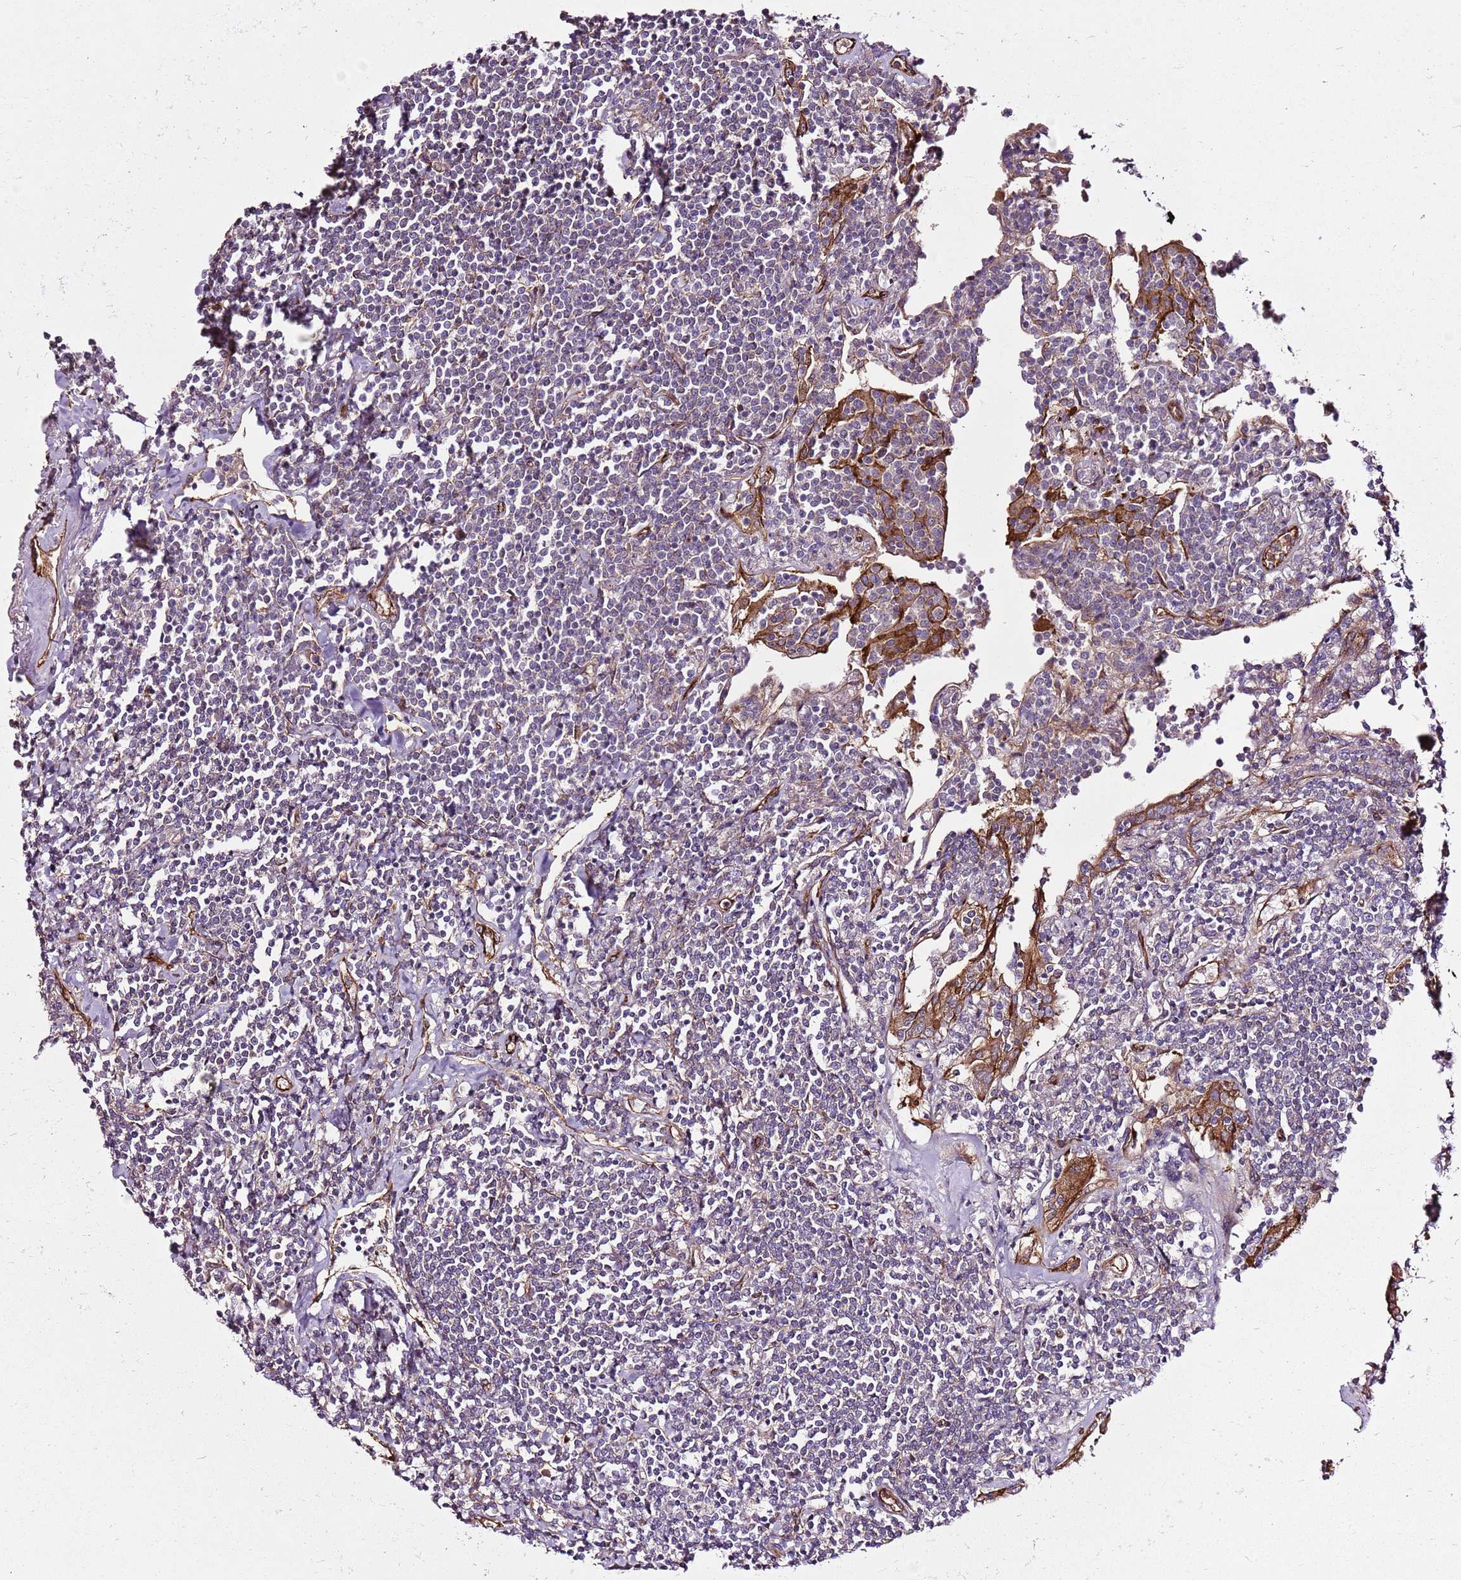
{"staining": {"intensity": "negative", "quantity": "none", "location": "none"}, "tissue": "lymphoma", "cell_type": "Tumor cells", "image_type": "cancer", "snomed": [{"axis": "morphology", "description": "Malignant lymphoma, non-Hodgkin's type, Low grade"}, {"axis": "topography", "description": "Lung"}], "caption": "Micrograph shows no significant protein positivity in tumor cells of lymphoma. (DAB (3,3'-diaminobenzidine) IHC with hematoxylin counter stain).", "gene": "ZNF827", "patient": {"sex": "female", "age": 71}}